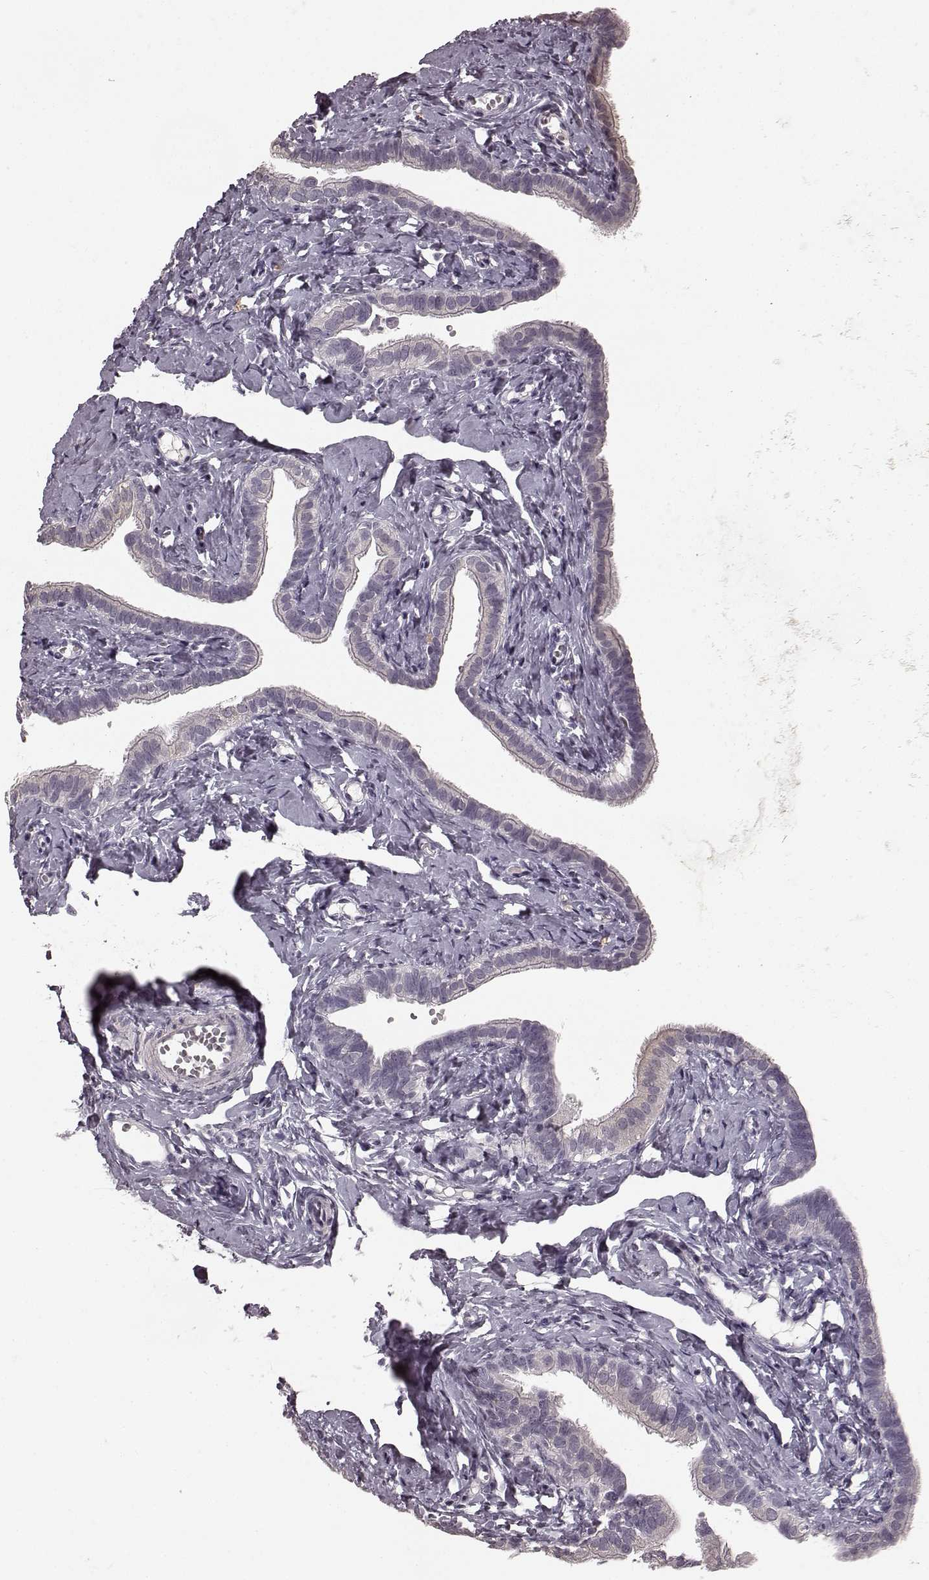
{"staining": {"intensity": "negative", "quantity": "none", "location": "none"}, "tissue": "fallopian tube", "cell_type": "Glandular cells", "image_type": "normal", "snomed": [{"axis": "morphology", "description": "Normal tissue, NOS"}, {"axis": "topography", "description": "Fallopian tube"}], "caption": "High magnification brightfield microscopy of unremarkable fallopian tube stained with DAB (brown) and counterstained with hematoxylin (blue): glandular cells show no significant expression. The staining was performed using DAB (3,3'-diaminobenzidine) to visualize the protein expression in brown, while the nuclei were stained in blue with hematoxylin (Magnification: 20x).", "gene": "RIT2", "patient": {"sex": "female", "age": 41}}